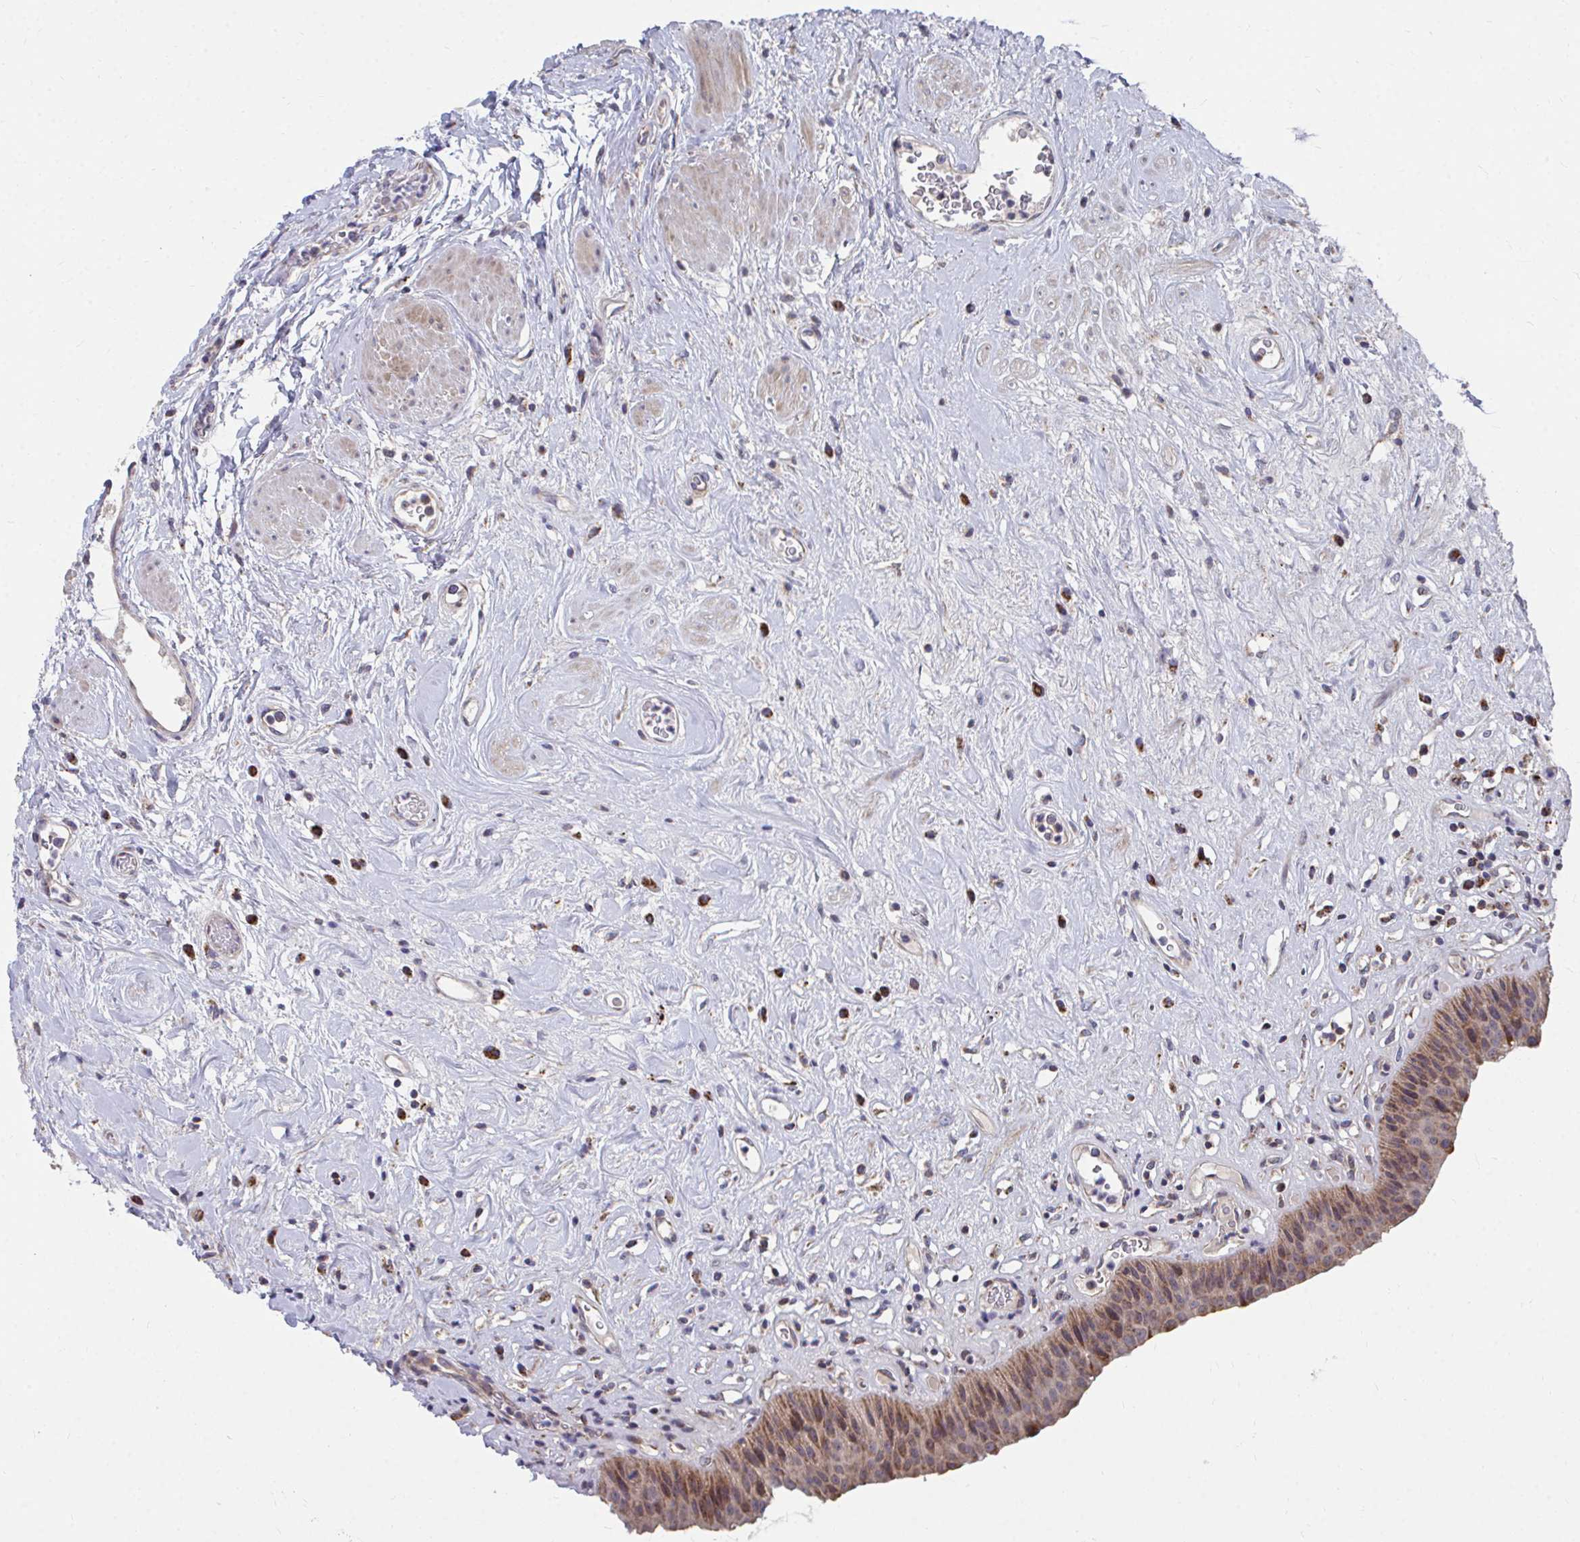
{"staining": {"intensity": "moderate", "quantity": "25%-75%", "location": "cytoplasmic/membranous"}, "tissue": "urinary bladder", "cell_type": "Urothelial cells", "image_type": "normal", "snomed": [{"axis": "morphology", "description": "Normal tissue, NOS"}, {"axis": "topography", "description": "Urinary bladder"}], "caption": "Urinary bladder was stained to show a protein in brown. There is medium levels of moderate cytoplasmic/membranous staining in about 25%-75% of urothelial cells. The protein of interest is stained brown, and the nuclei are stained in blue (DAB (3,3'-diaminobenzidine) IHC with brightfield microscopy, high magnification).", "gene": "PEX3", "patient": {"sex": "female", "age": 56}}